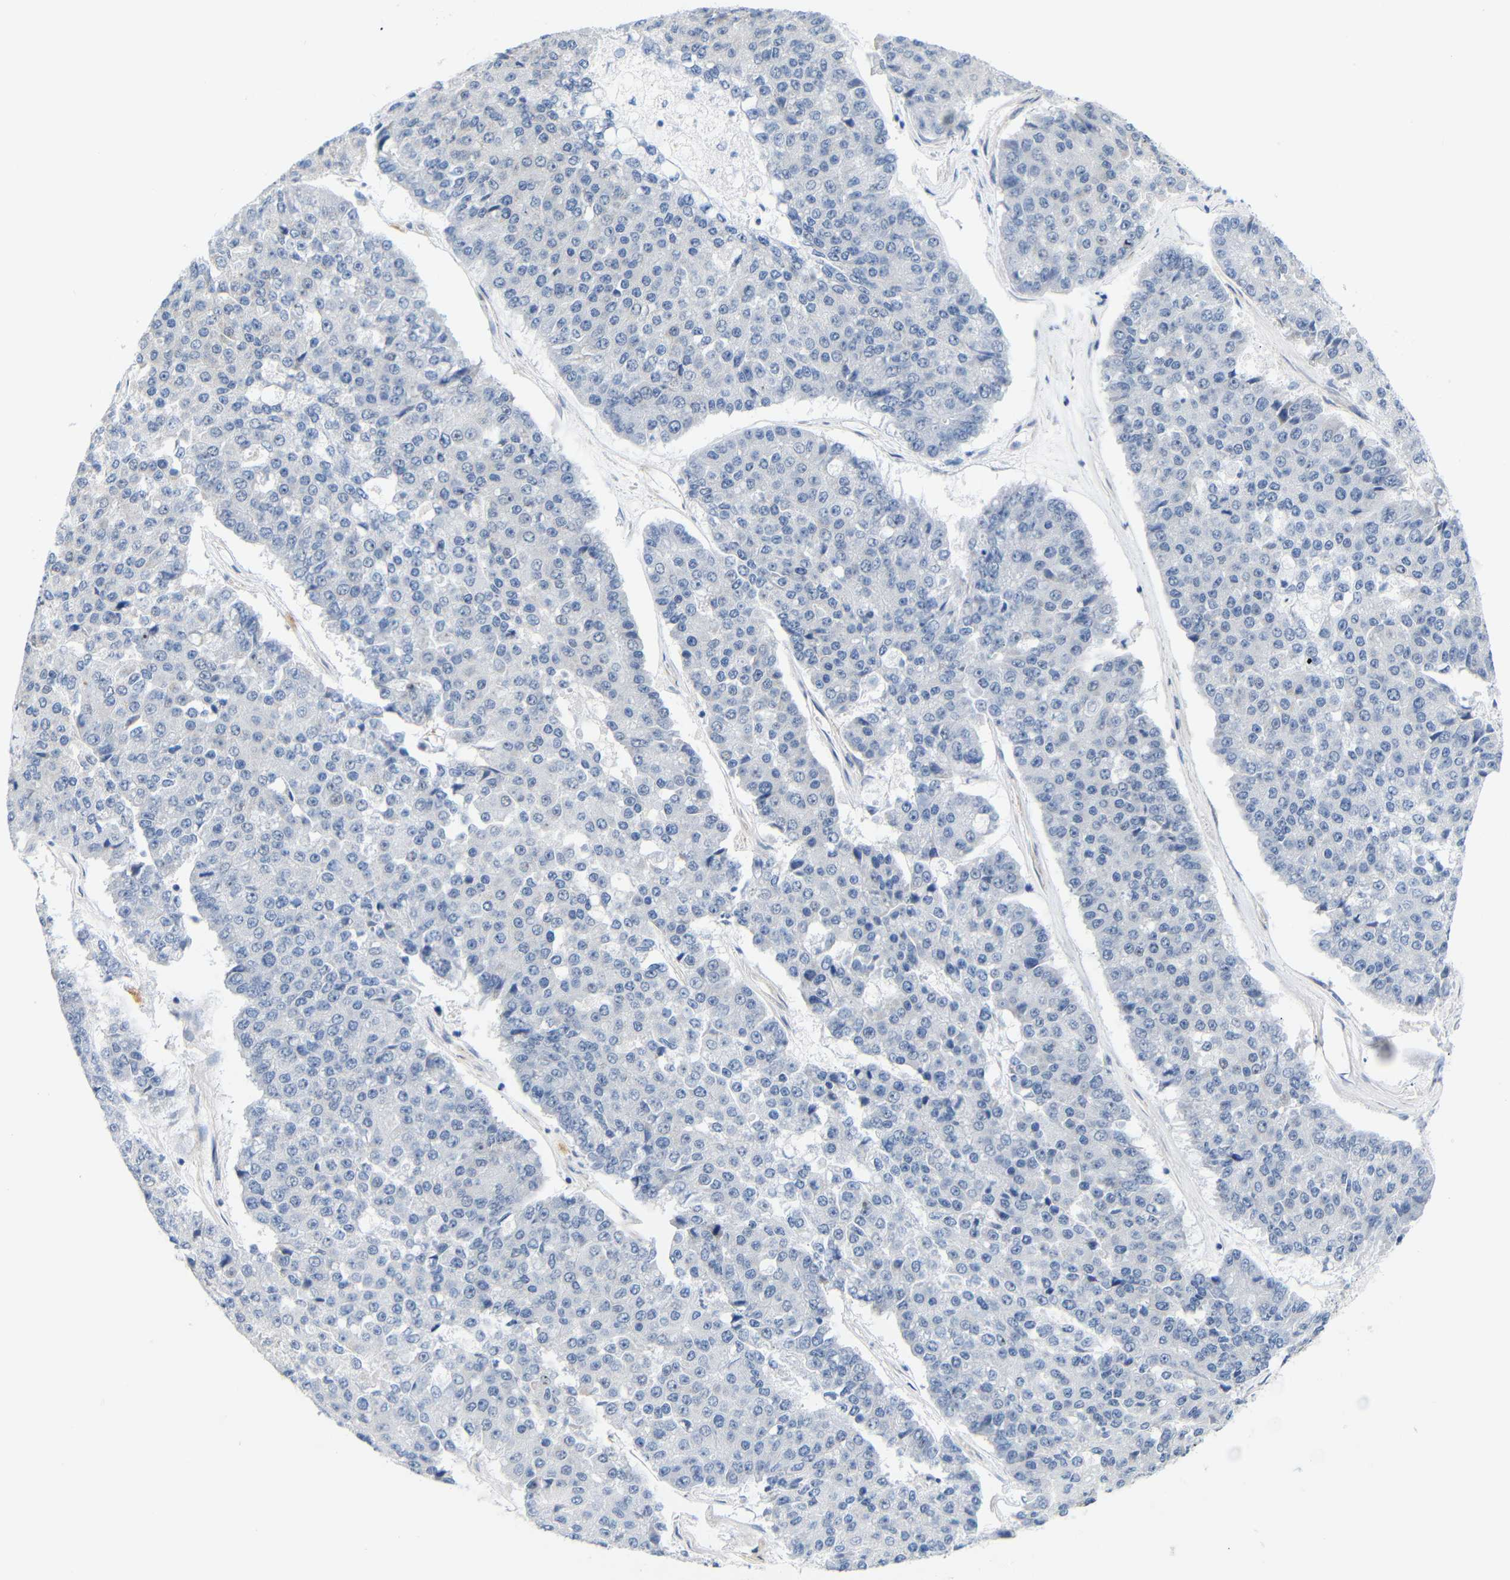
{"staining": {"intensity": "negative", "quantity": "none", "location": "none"}, "tissue": "pancreatic cancer", "cell_type": "Tumor cells", "image_type": "cancer", "snomed": [{"axis": "morphology", "description": "Adenocarcinoma, NOS"}, {"axis": "topography", "description": "Pancreas"}], "caption": "High magnification brightfield microscopy of pancreatic adenocarcinoma stained with DAB (3,3'-diaminobenzidine) (brown) and counterstained with hematoxylin (blue): tumor cells show no significant positivity. Nuclei are stained in blue.", "gene": "STMN3", "patient": {"sex": "male", "age": 50}}